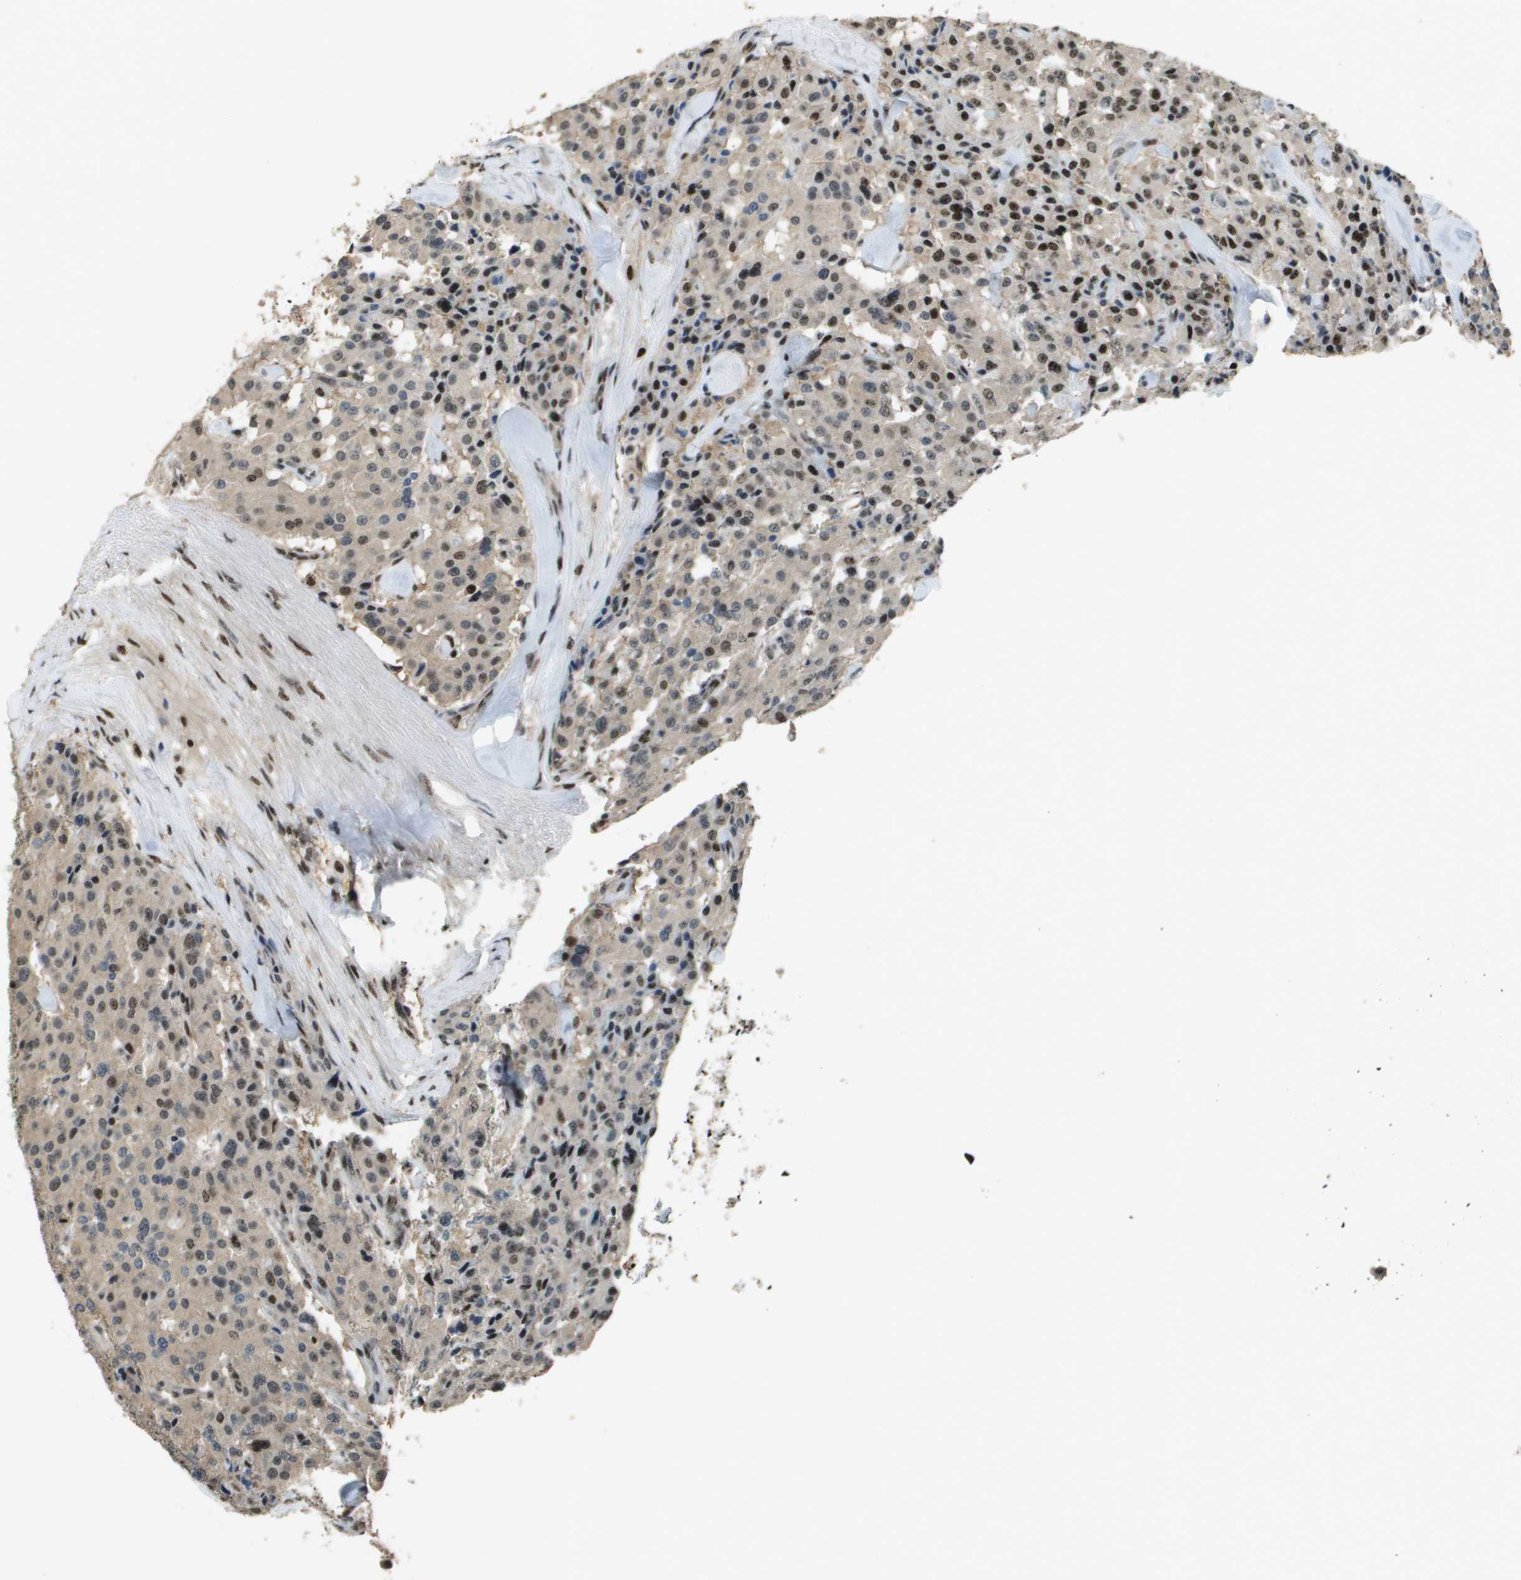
{"staining": {"intensity": "moderate", "quantity": "<25%", "location": "nuclear"}, "tissue": "carcinoid", "cell_type": "Tumor cells", "image_type": "cancer", "snomed": [{"axis": "morphology", "description": "Carcinoid, malignant, NOS"}, {"axis": "topography", "description": "Lung"}], "caption": "Protein staining demonstrates moderate nuclear positivity in approximately <25% of tumor cells in carcinoid.", "gene": "SP100", "patient": {"sex": "male", "age": 30}}